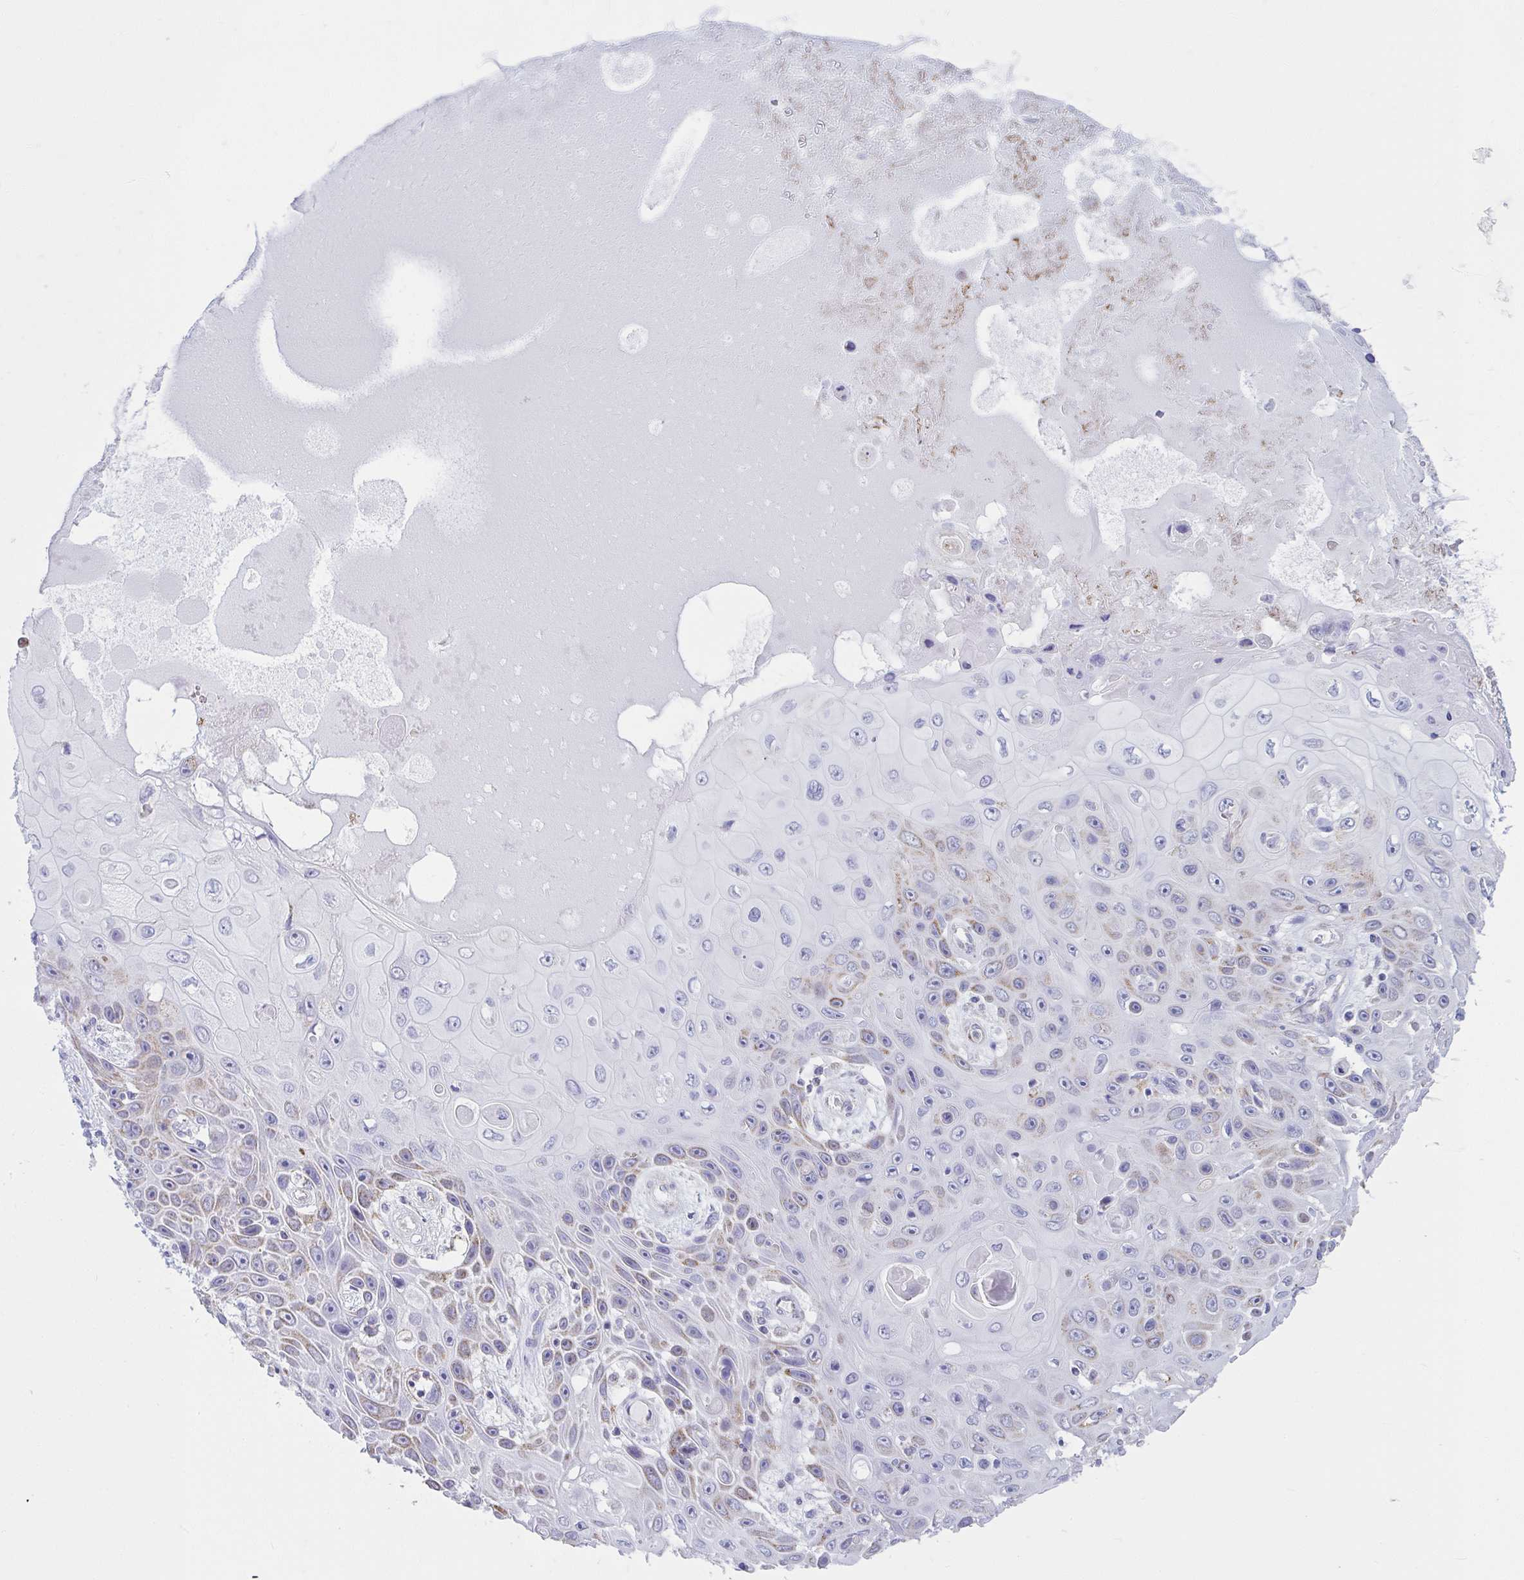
{"staining": {"intensity": "weak", "quantity": "<25%", "location": "cytoplasmic/membranous"}, "tissue": "skin cancer", "cell_type": "Tumor cells", "image_type": "cancer", "snomed": [{"axis": "morphology", "description": "Squamous cell carcinoma, NOS"}, {"axis": "topography", "description": "Skin"}], "caption": "Immunohistochemical staining of squamous cell carcinoma (skin) demonstrates no significant staining in tumor cells.", "gene": "SLC6A1", "patient": {"sex": "male", "age": 82}}